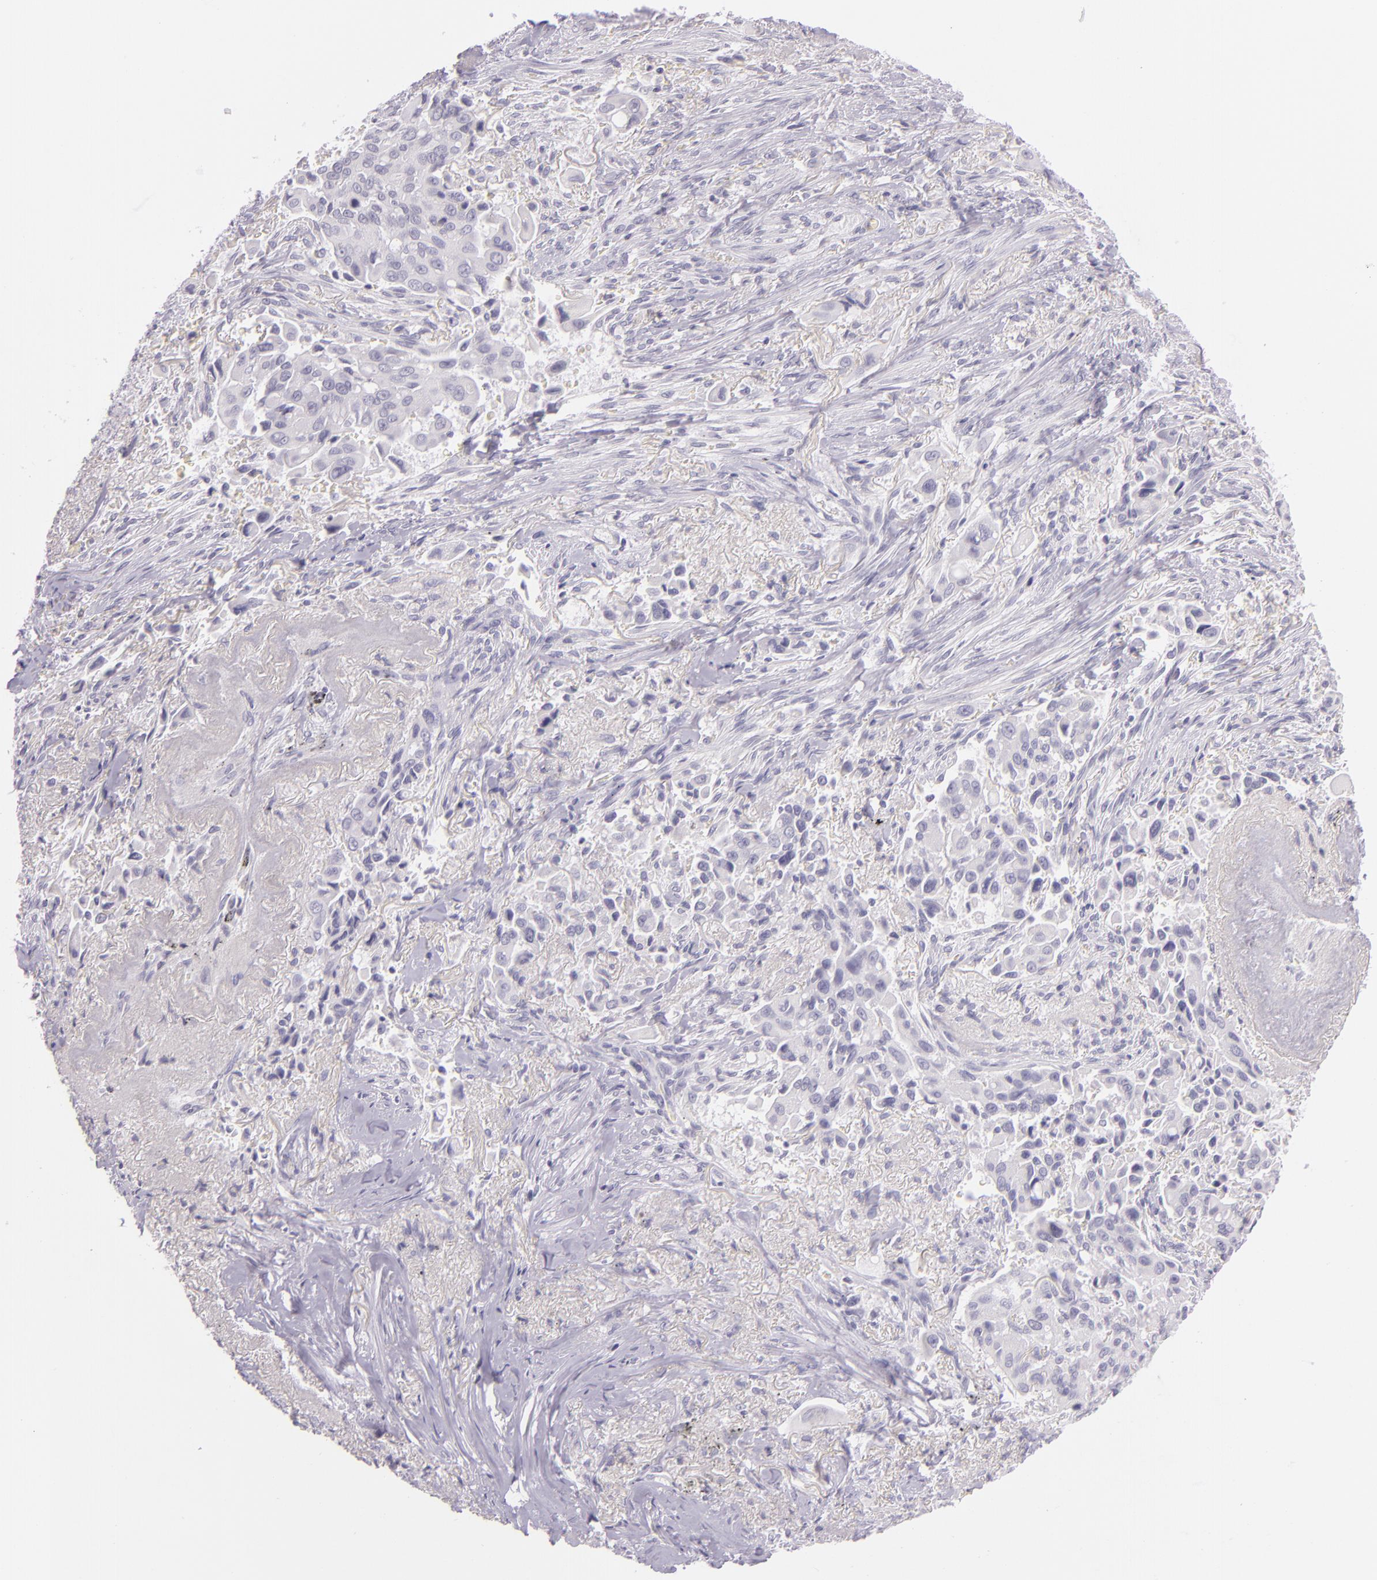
{"staining": {"intensity": "negative", "quantity": "none", "location": "none"}, "tissue": "lung cancer", "cell_type": "Tumor cells", "image_type": "cancer", "snomed": [{"axis": "morphology", "description": "Adenocarcinoma, NOS"}, {"axis": "topography", "description": "Lung"}], "caption": "High magnification brightfield microscopy of lung adenocarcinoma stained with DAB (brown) and counterstained with hematoxylin (blue): tumor cells show no significant expression. (DAB immunohistochemistry (IHC) visualized using brightfield microscopy, high magnification).", "gene": "CBS", "patient": {"sex": "male", "age": 68}}